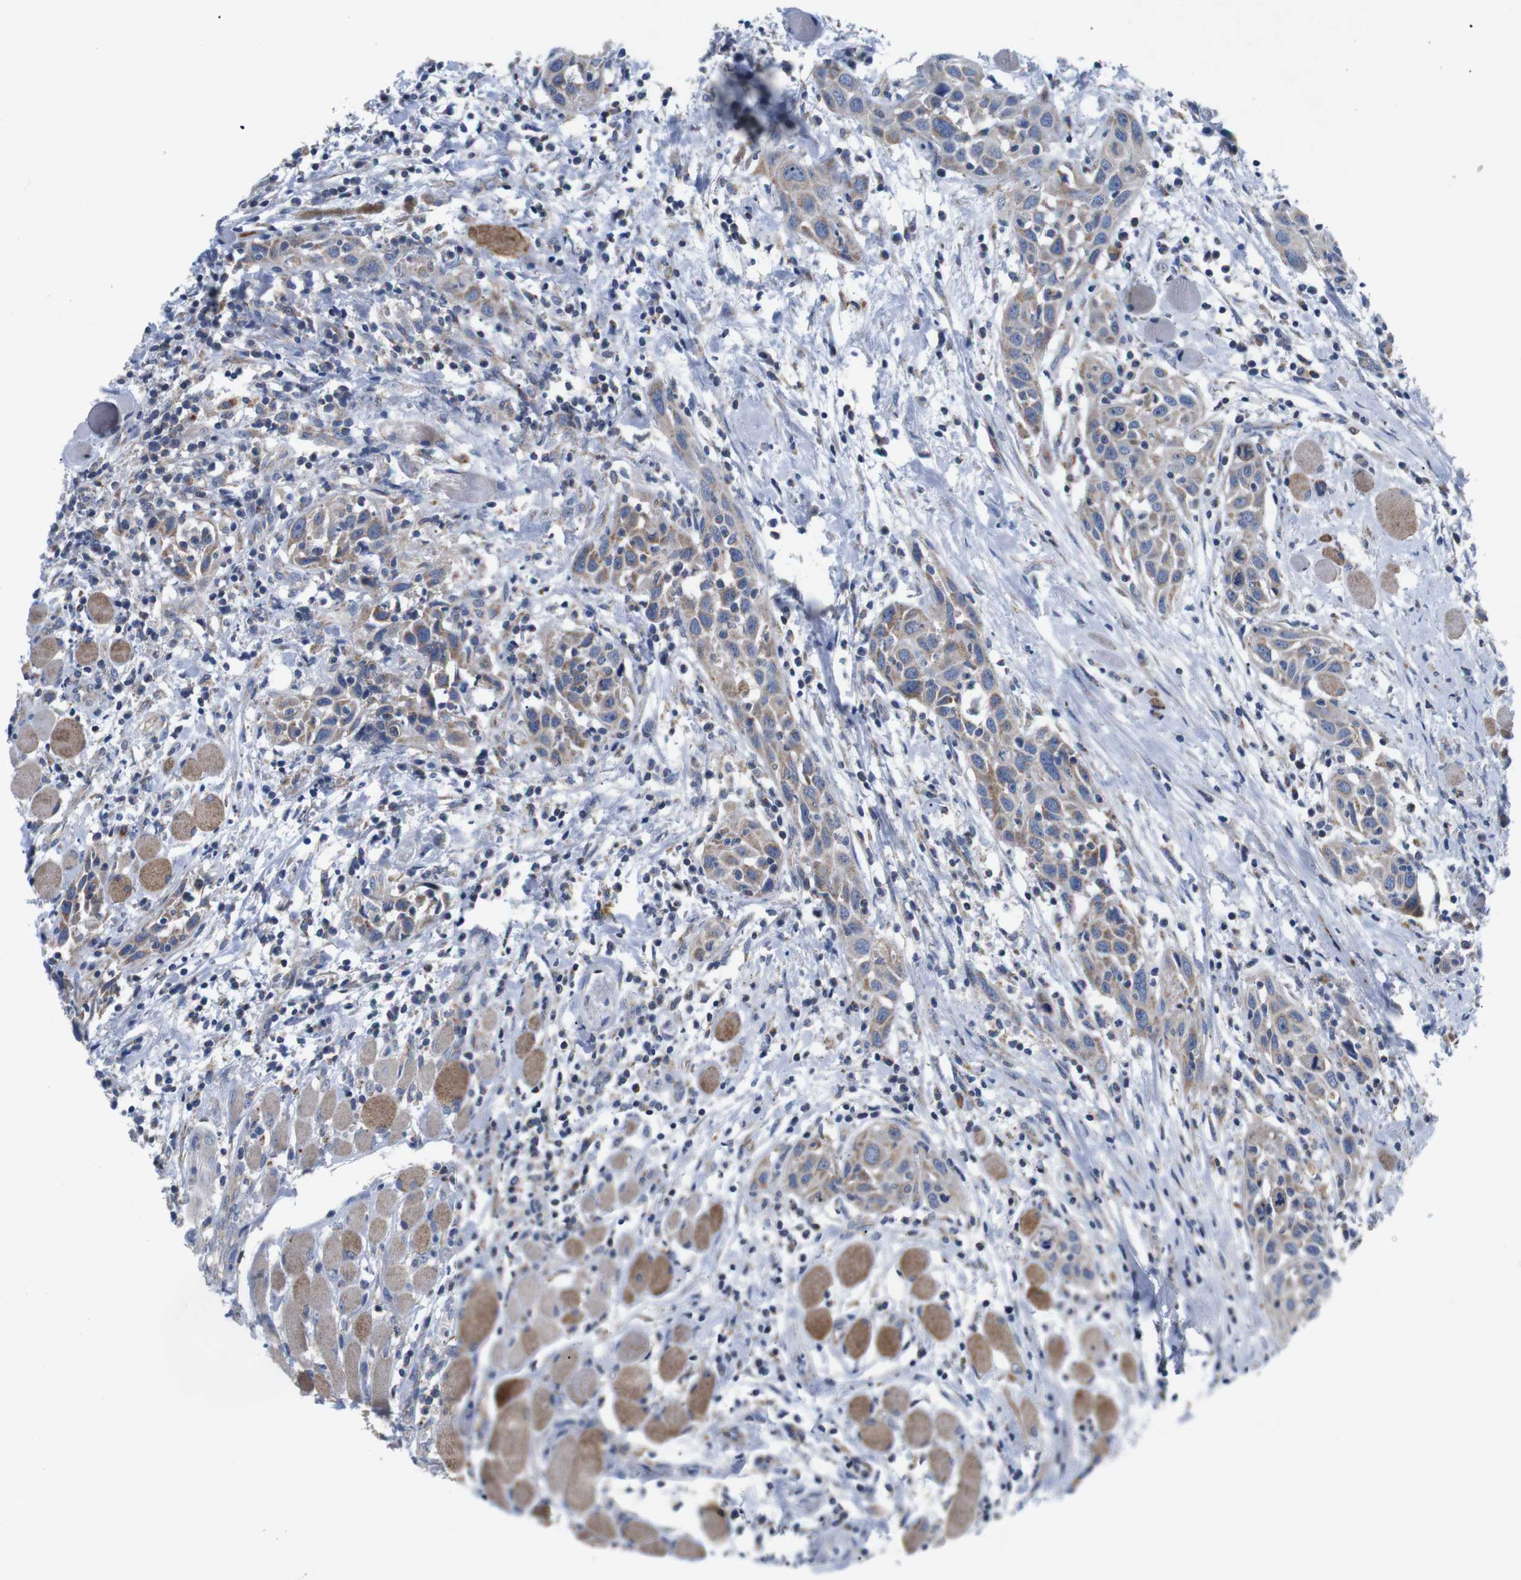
{"staining": {"intensity": "moderate", "quantity": "25%-75%", "location": "cytoplasmic/membranous"}, "tissue": "head and neck cancer", "cell_type": "Tumor cells", "image_type": "cancer", "snomed": [{"axis": "morphology", "description": "Squamous cell carcinoma, NOS"}, {"axis": "topography", "description": "Oral tissue"}, {"axis": "topography", "description": "Head-Neck"}], "caption": "Head and neck cancer was stained to show a protein in brown. There is medium levels of moderate cytoplasmic/membranous staining in about 25%-75% of tumor cells. The staining was performed using DAB (3,3'-diaminobenzidine), with brown indicating positive protein expression. Nuclei are stained blue with hematoxylin.", "gene": "F2RL1", "patient": {"sex": "female", "age": 50}}